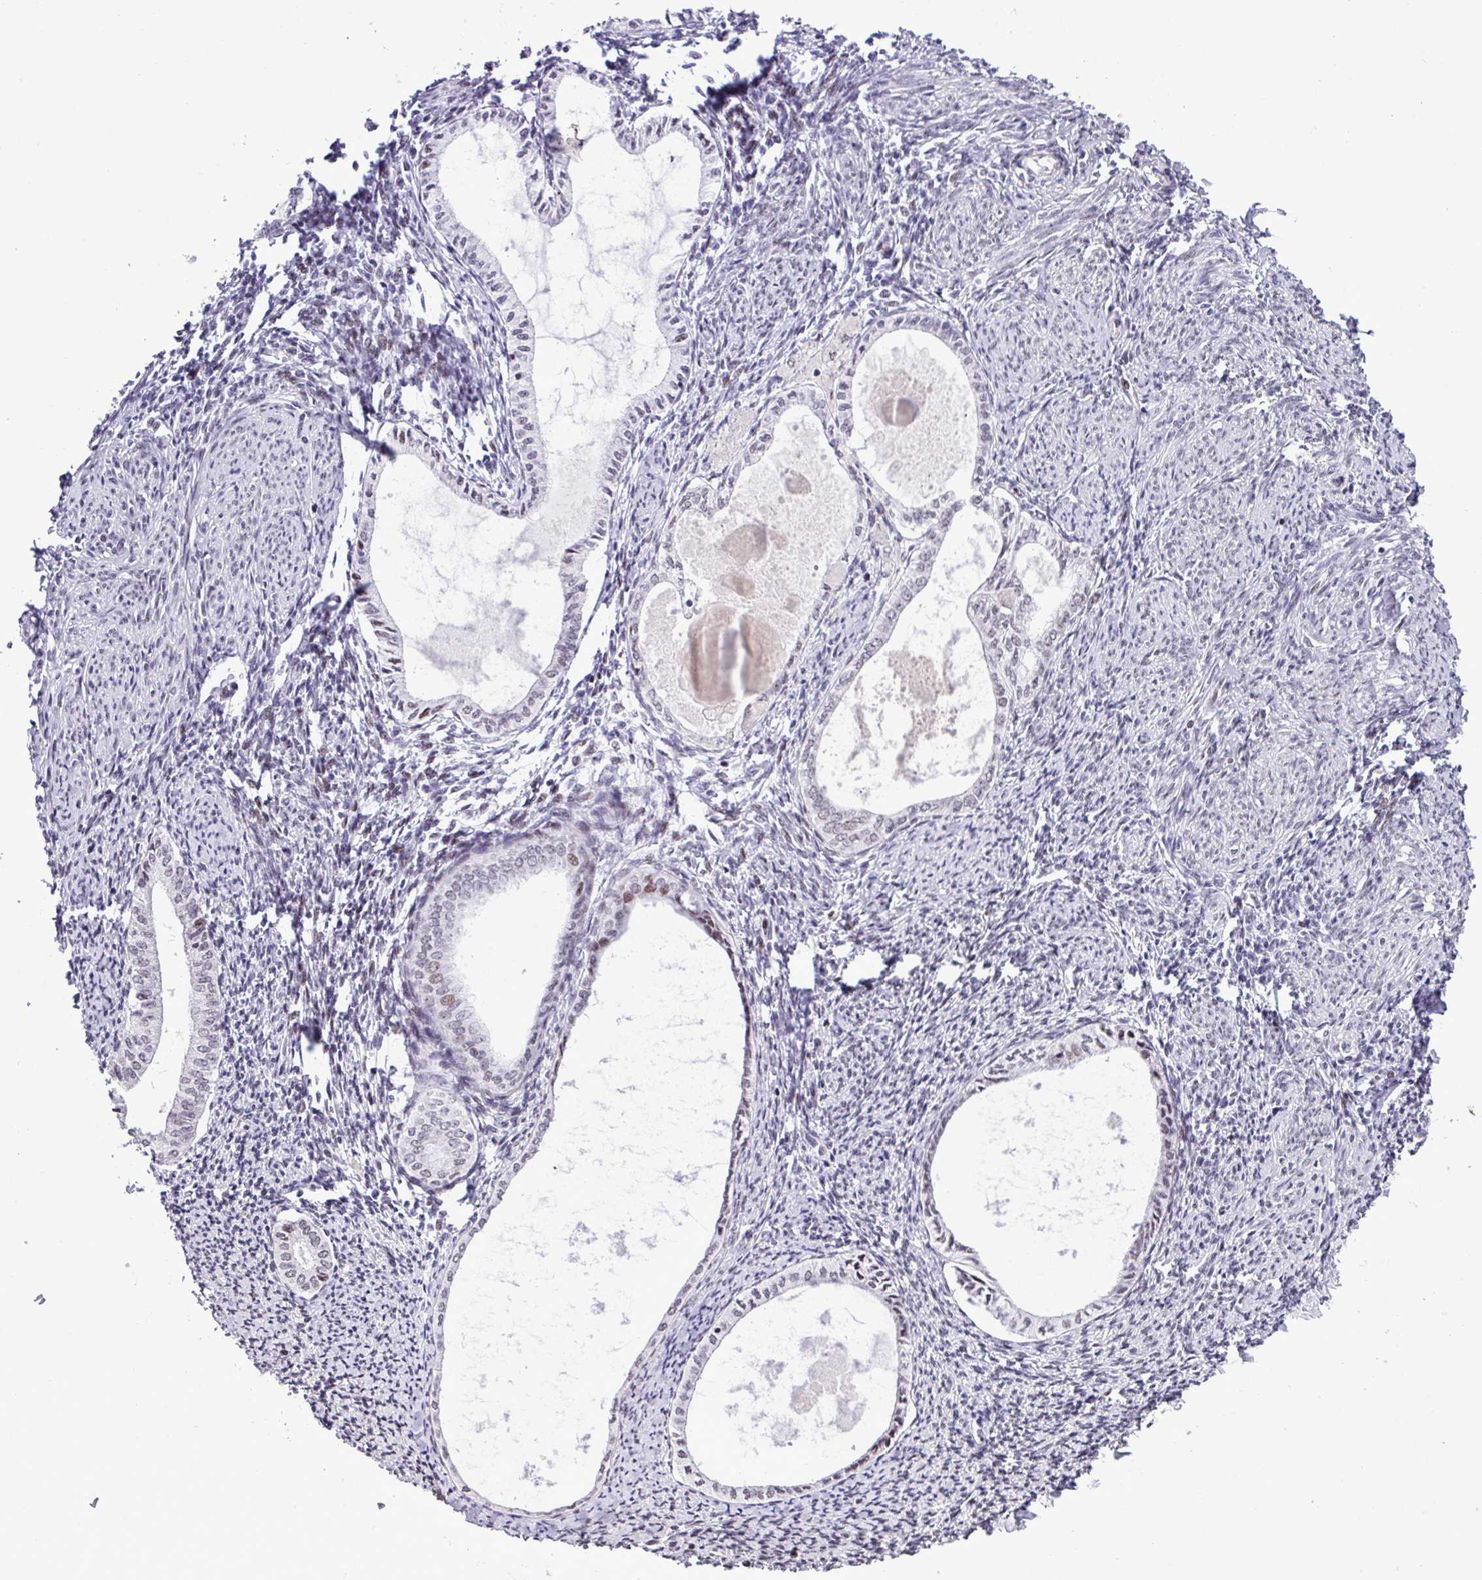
{"staining": {"intensity": "negative", "quantity": "none", "location": "none"}, "tissue": "endometrium", "cell_type": "Cells in endometrial stroma", "image_type": "normal", "snomed": [{"axis": "morphology", "description": "Normal tissue, NOS"}, {"axis": "topography", "description": "Endometrium"}], "caption": "Endometrium stained for a protein using immunohistochemistry demonstrates no staining cells in endometrial stroma.", "gene": "ZNF354A", "patient": {"sex": "female", "age": 63}}